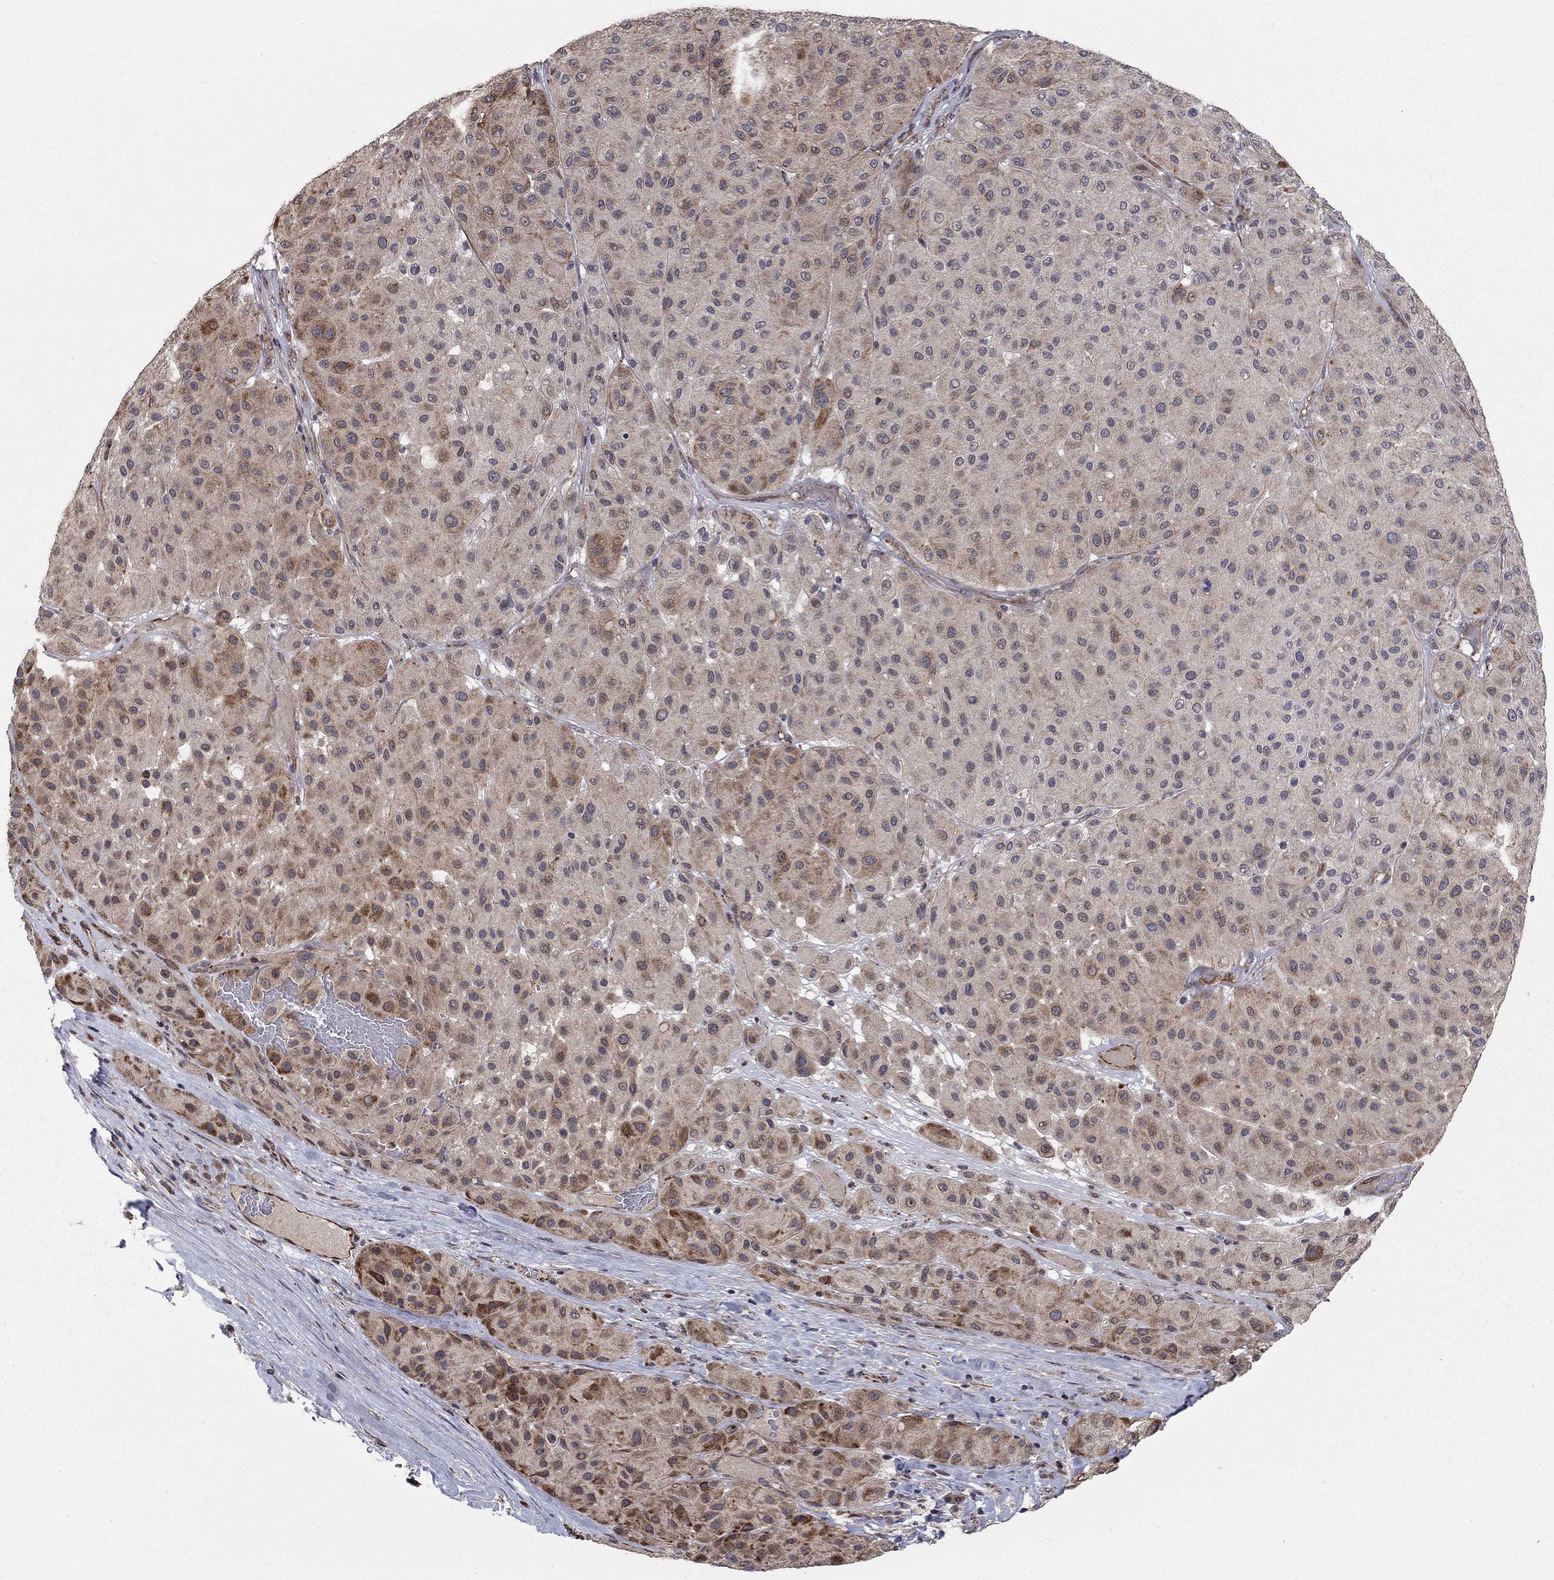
{"staining": {"intensity": "moderate", "quantity": "<25%", "location": "cytoplasmic/membranous"}, "tissue": "melanoma", "cell_type": "Tumor cells", "image_type": "cancer", "snomed": [{"axis": "morphology", "description": "Malignant melanoma, Metastatic site"}, {"axis": "topography", "description": "Smooth muscle"}], "caption": "IHC photomicrograph of melanoma stained for a protein (brown), which reveals low levels of moderate cytoplasmic/membranous staining in about <25% of tumor cells.", "gene": "MSRA", "patient": {"sex": "male", "age": 41}}